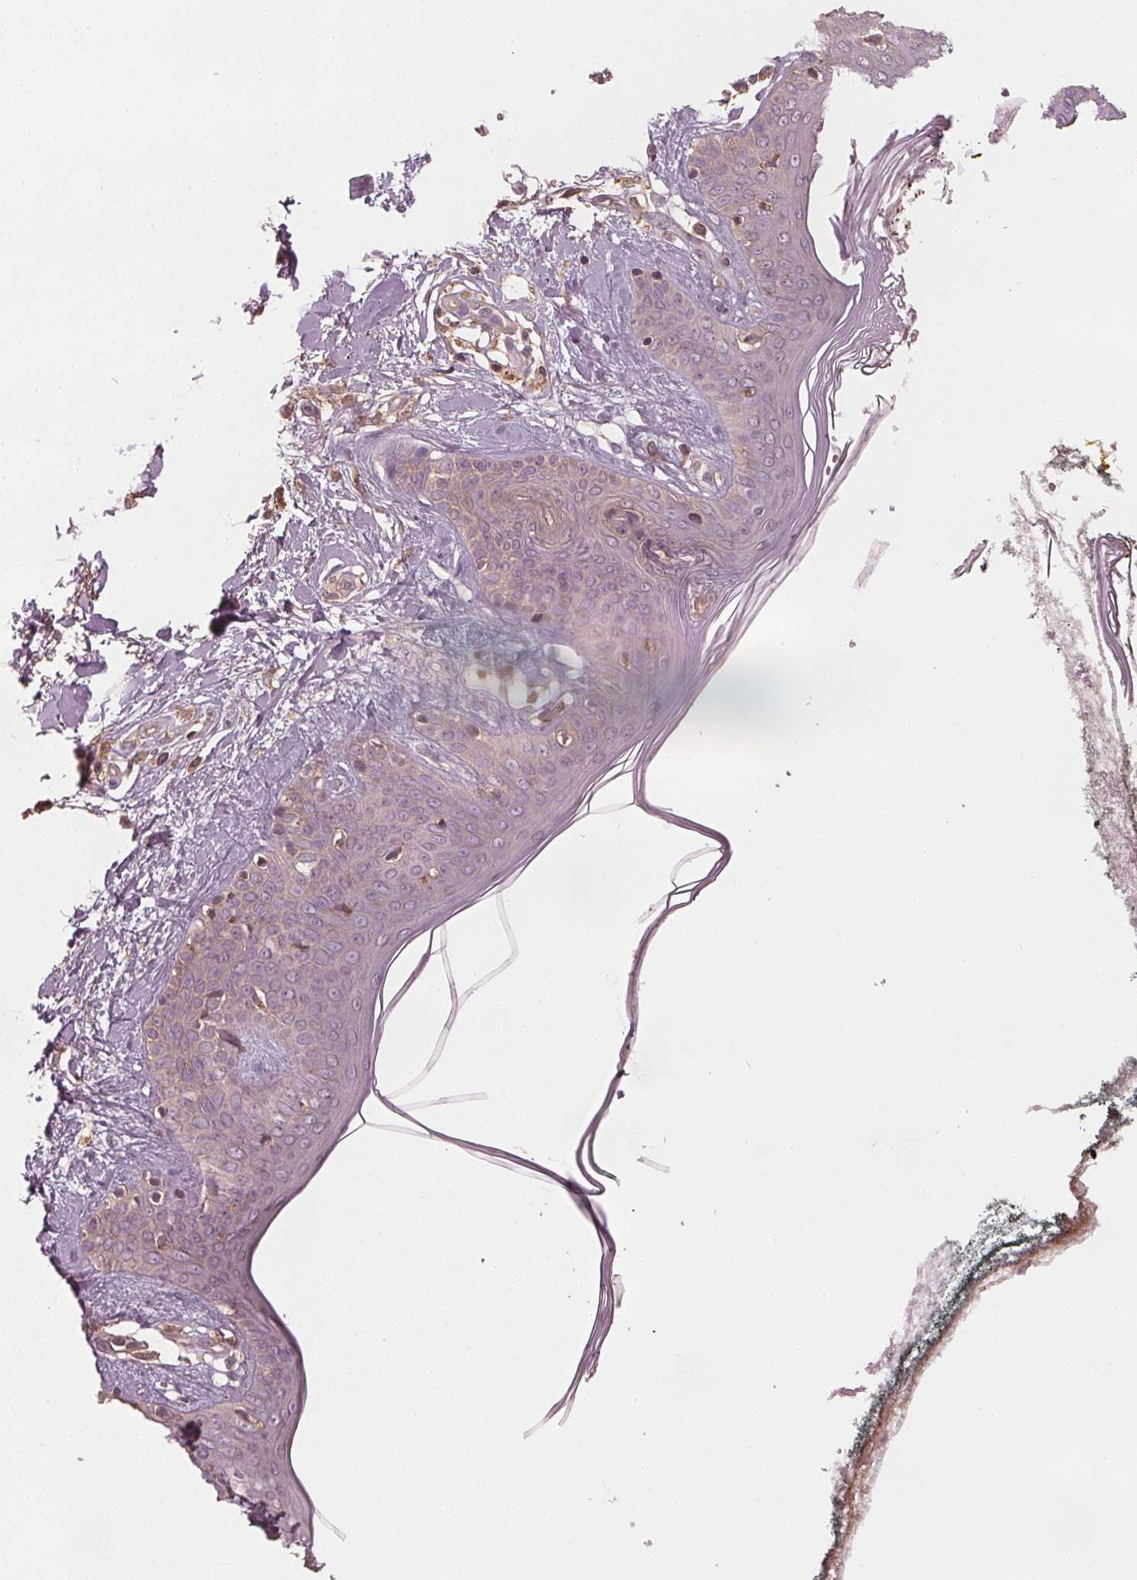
{"staining": {"intensity": "weak", "quantity": "<25%", "location": "cytoplasmic/membranous"}, "tissue": "skin", "cell_type": "Fibroblasts", "image_type": "normal", "snomed": [{"axis": "morphology", "description": "Normal tissue, NOS"}, {"axis": "topography", "description": "Skin"}], "caption": "A high-resolution photomicrograph shows immunohistochemistry staining of normal skin, which exhibits no significant positivity in fibroblasts.", "gene": "GNB2", "patient": {"sex": "female", "age": 34}}